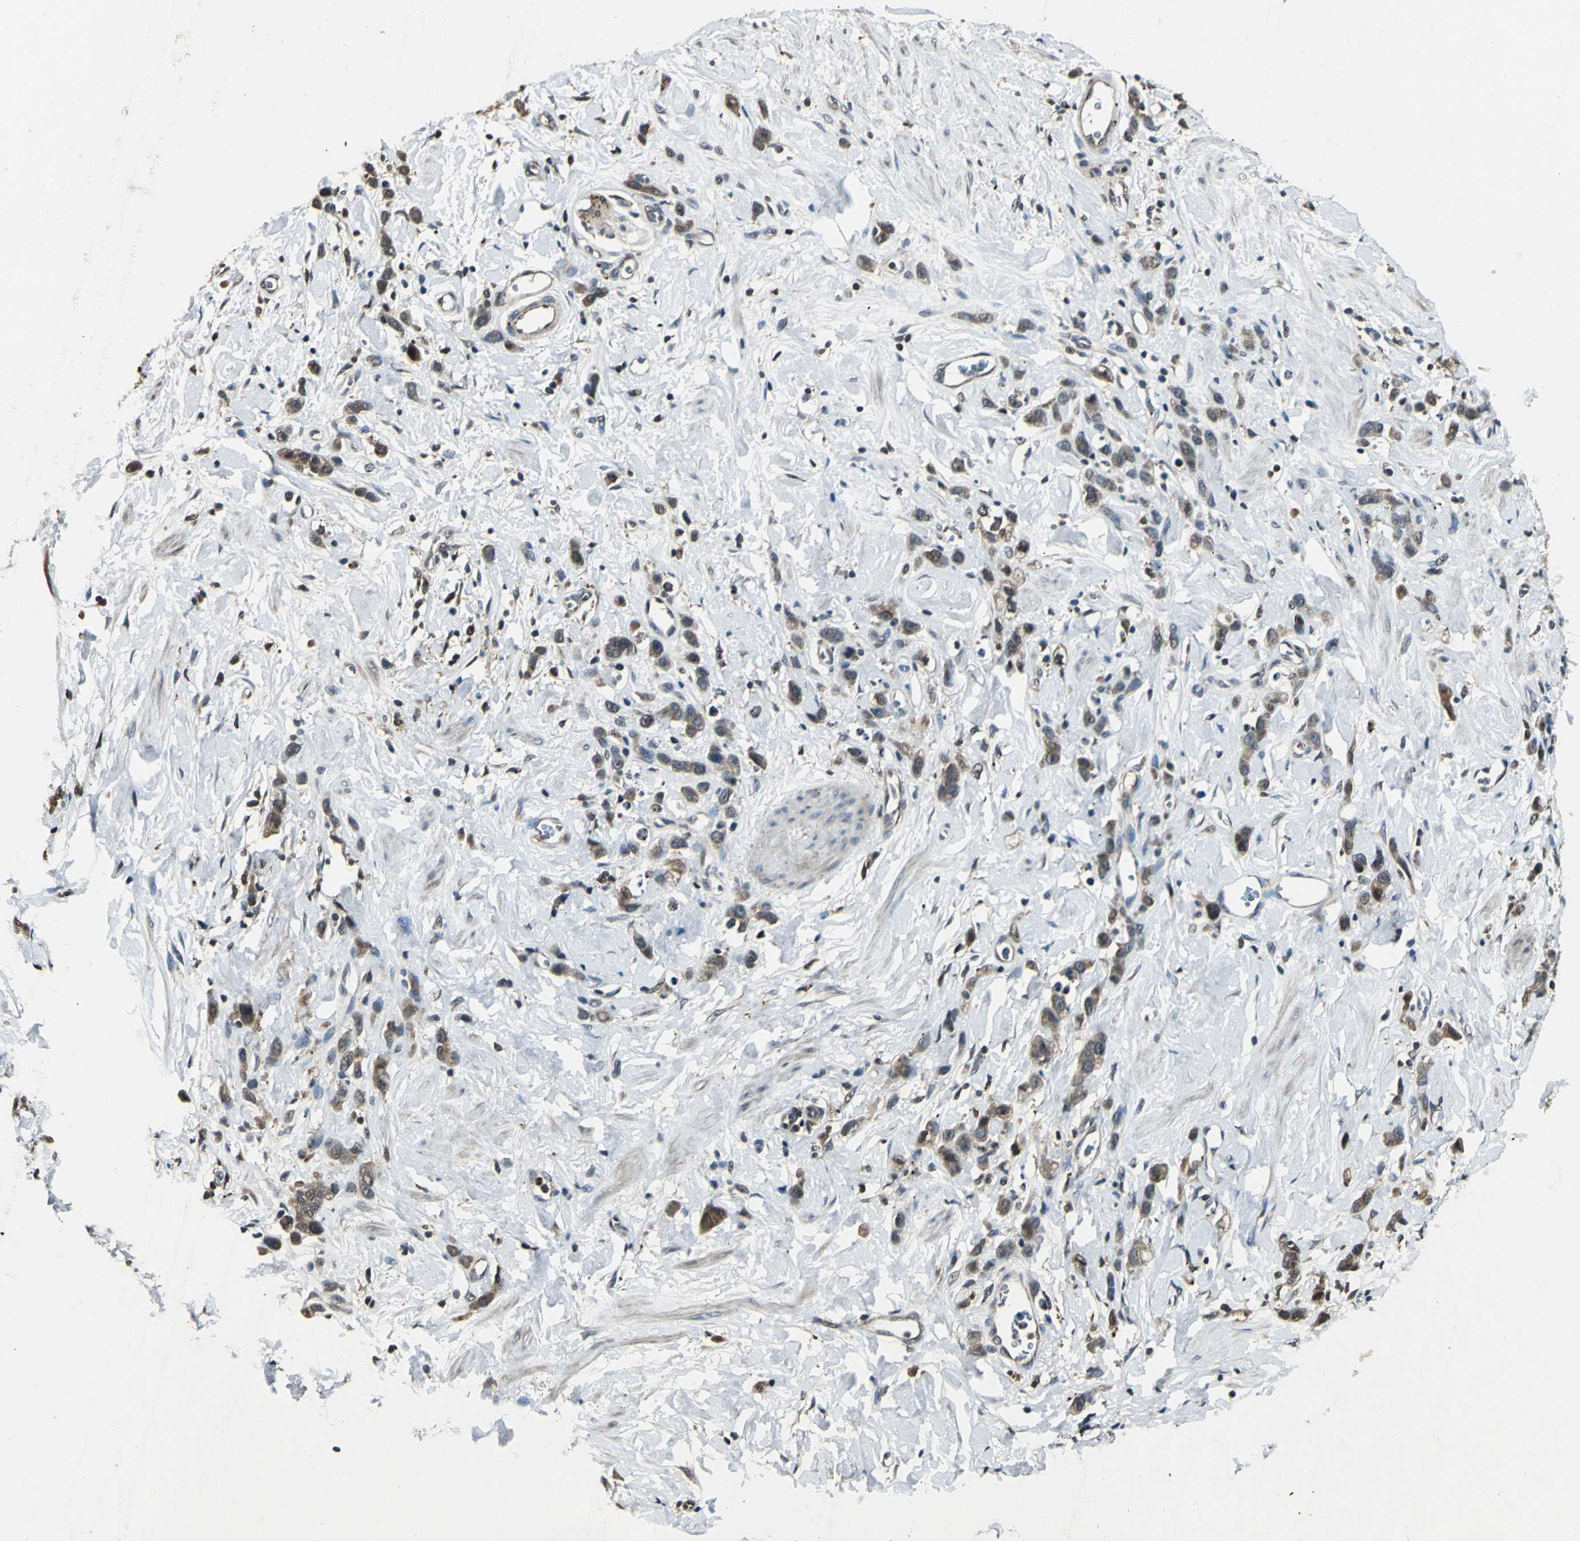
{"staining": {"intensity": "weak", "quantity": "25%-75%", "location": "cytoplasmic/membranous,nuclear"}, "tissue": "stomach cancer", "cell_type": "Tumor cells", "image_type": "cancer", "snomed": [{"axis": "morphology", "description": "Normal tissue, NOS"}, {"axis": "morphology", "description": "Adenocarcinoma, NOS"}, {"axis": "topography", "description": "Stomach"}], "caption": "Human stomach adenocarcinoma stained for a protein (brown) exhibits weak cytoplasmic/membranous and nuclear positive expression in approximately 25%-75% of tumor cells.", "gene": "PPP1R13L", "patient": {"sex": "male", "age": 82}}